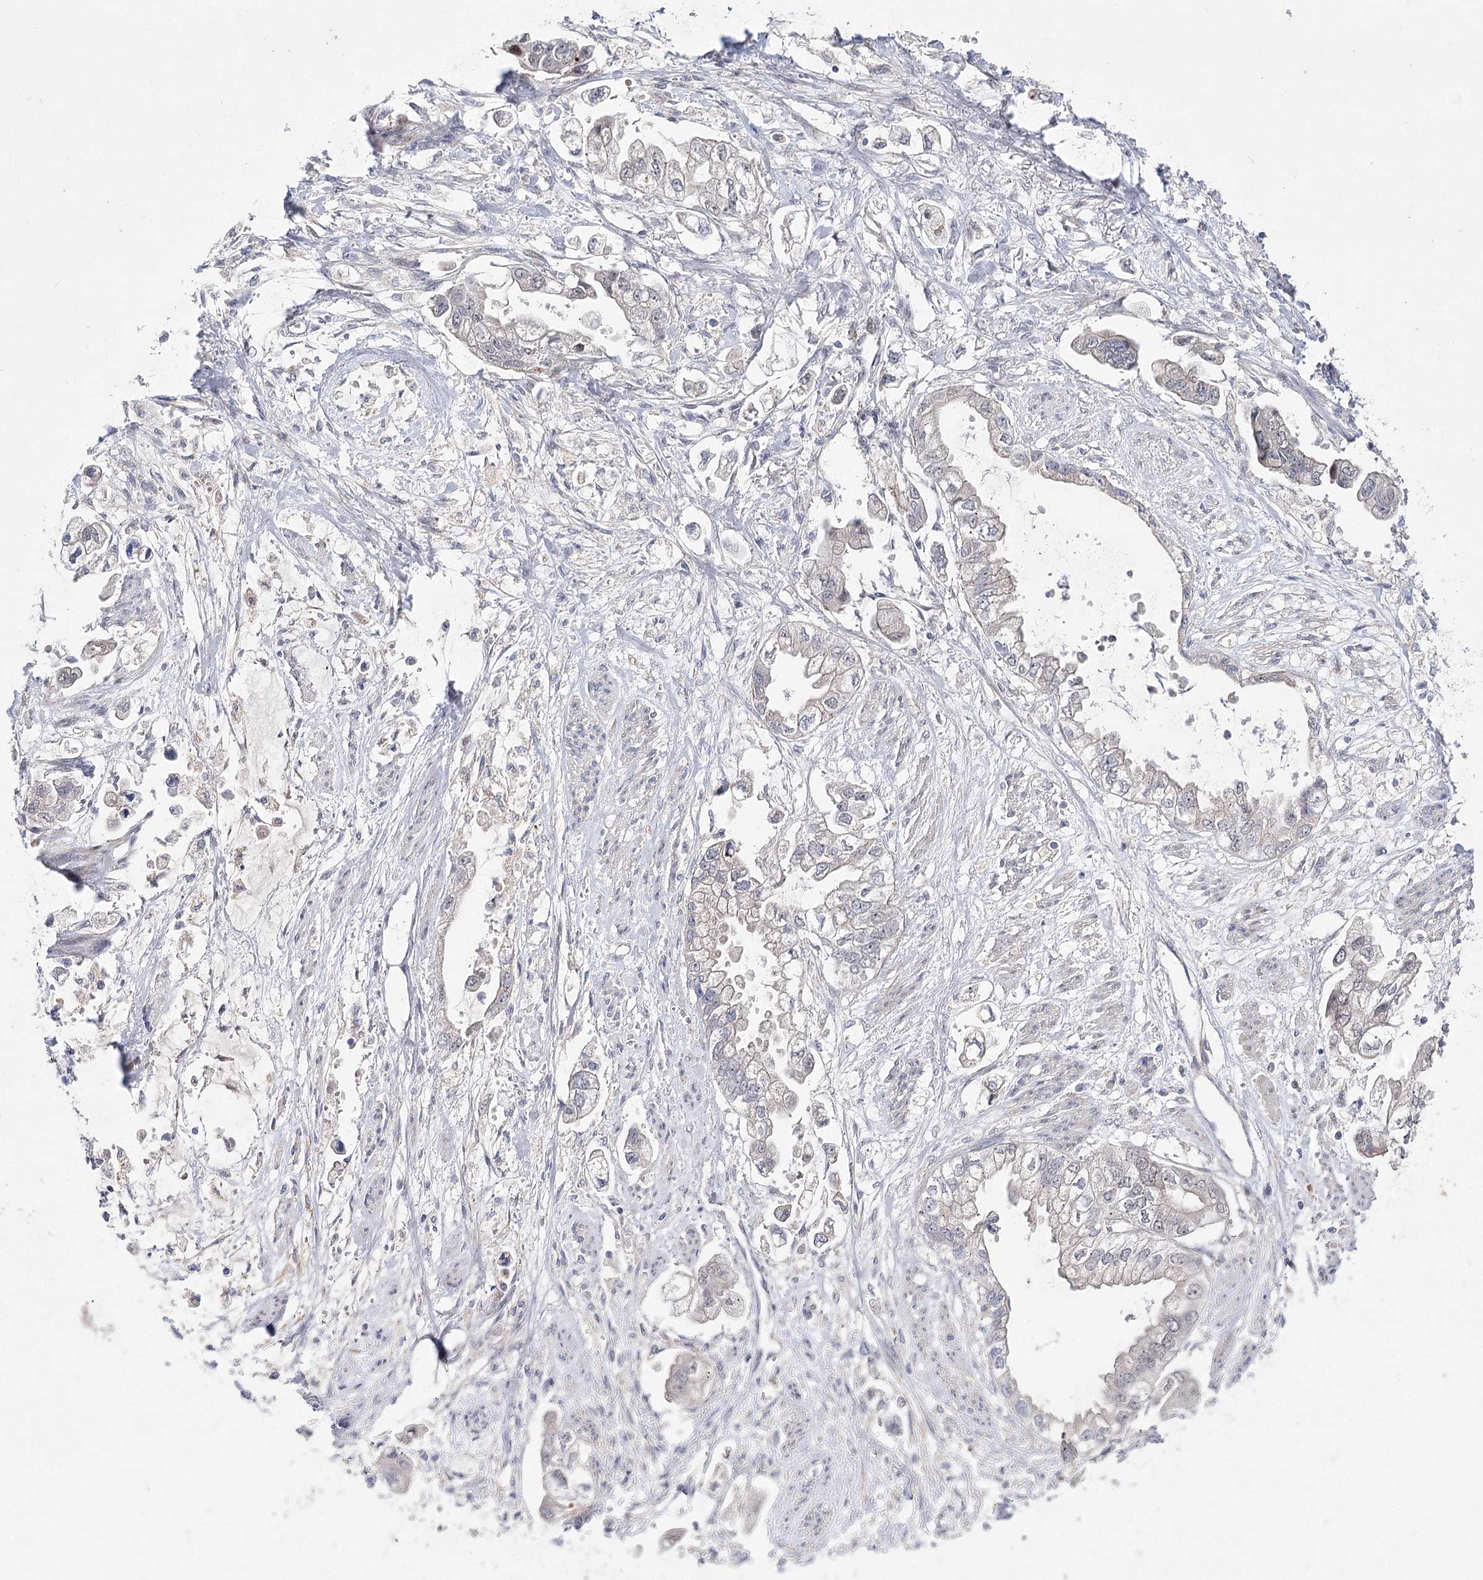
{"staining": {"intensity": "negative", "quantity": "none", "location": "none"}, "tissue": "stomach cancer", "cell_type": "Tumor cells", "image_type": "cancer", "snomed": [{"axis": "morphology", "description": "Adenocarcinoma, NOS"}, {"axis": "topography", "description": "Stomach"}], "caption": "Tumor cells show no significant protein expression in stomach adenocarcinoma.", "gene": "ARHGAP32", "patient": {"sex": "male", "age": 62}}